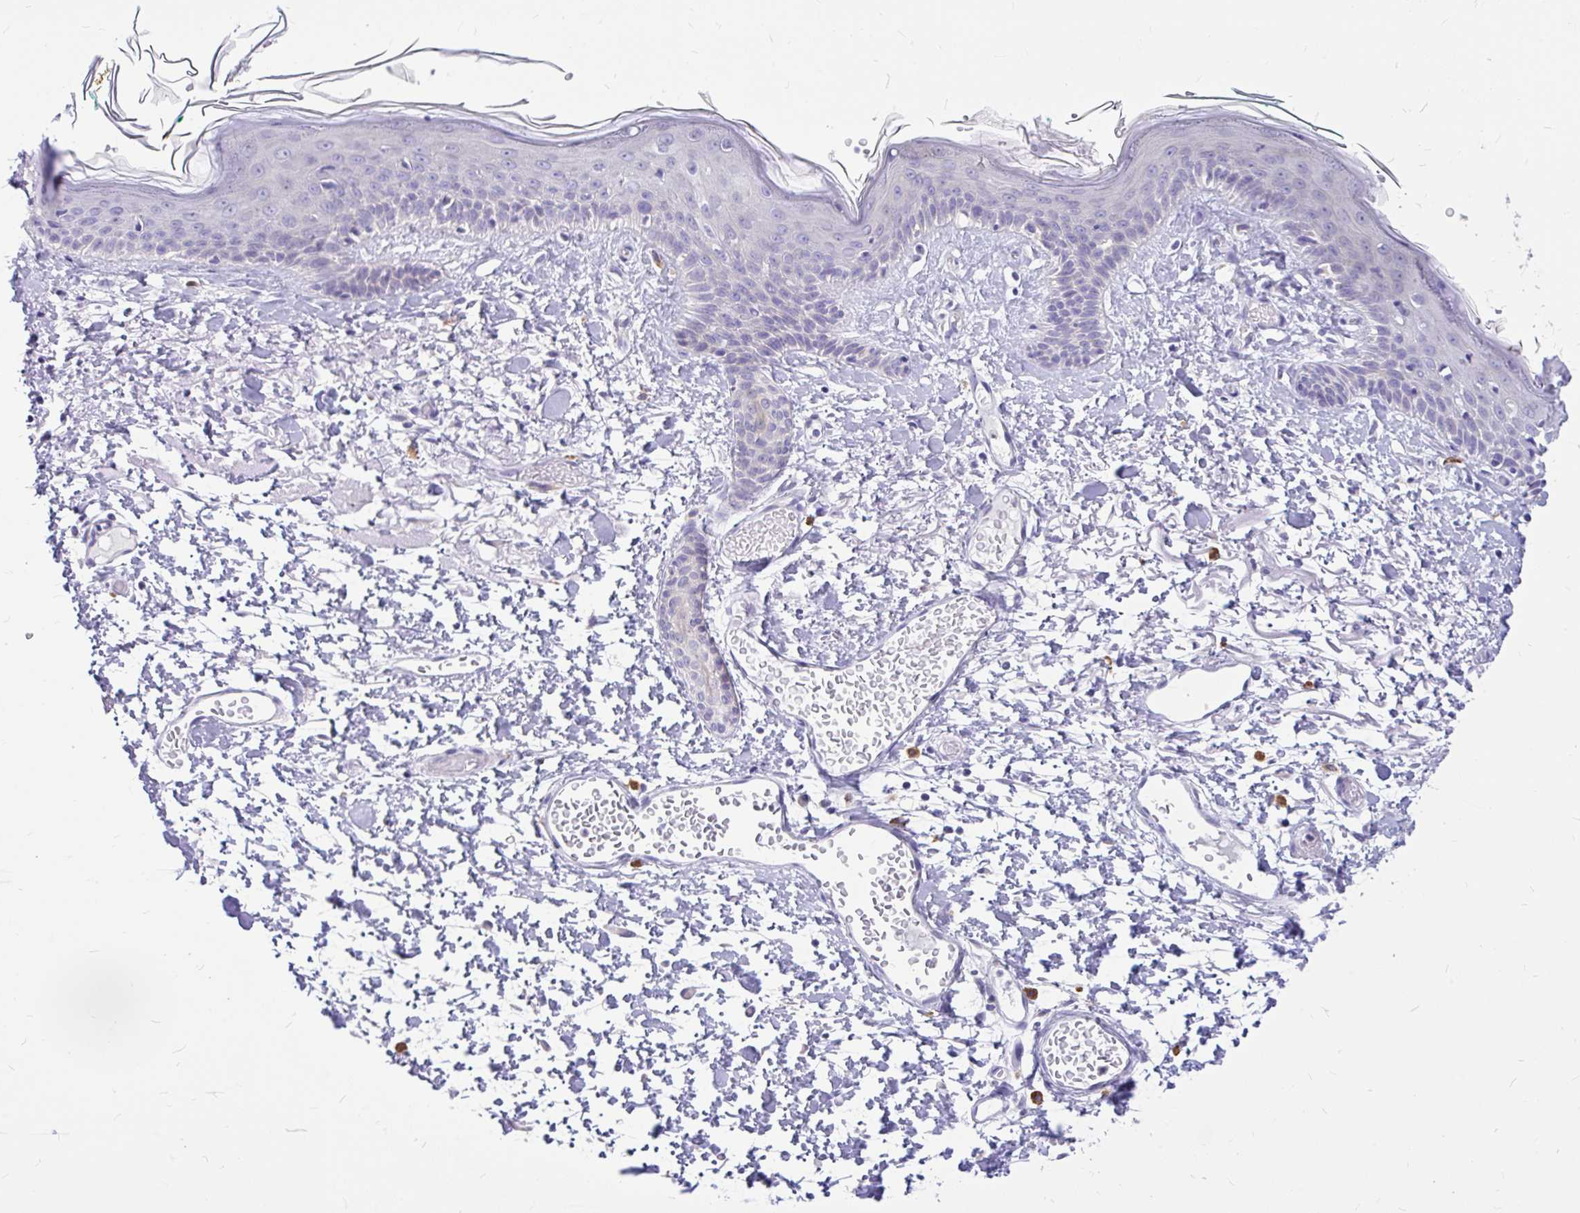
{"staining": {"intensity": "negative", "quantity": "none", "location": "none"}, "tissue": "skin", "cell_type": "Fibroblasts", "image_type": "normal", "snomed": [{"axis": "morphology", "description": "Normal tissue, NOS"}, {"axis": "topography", "description": "Skin"}], "caption": "DAB immunohistochemical staining of normal skin demonstrates no significant positivity in fibroblasts. (DAB (3,3'-diaminobenzidine) IHC visualized using brightfield microscopy, high magnification).", "gene": "MAP1LC3A", "patient": {"sex": "male", "age": 79}}